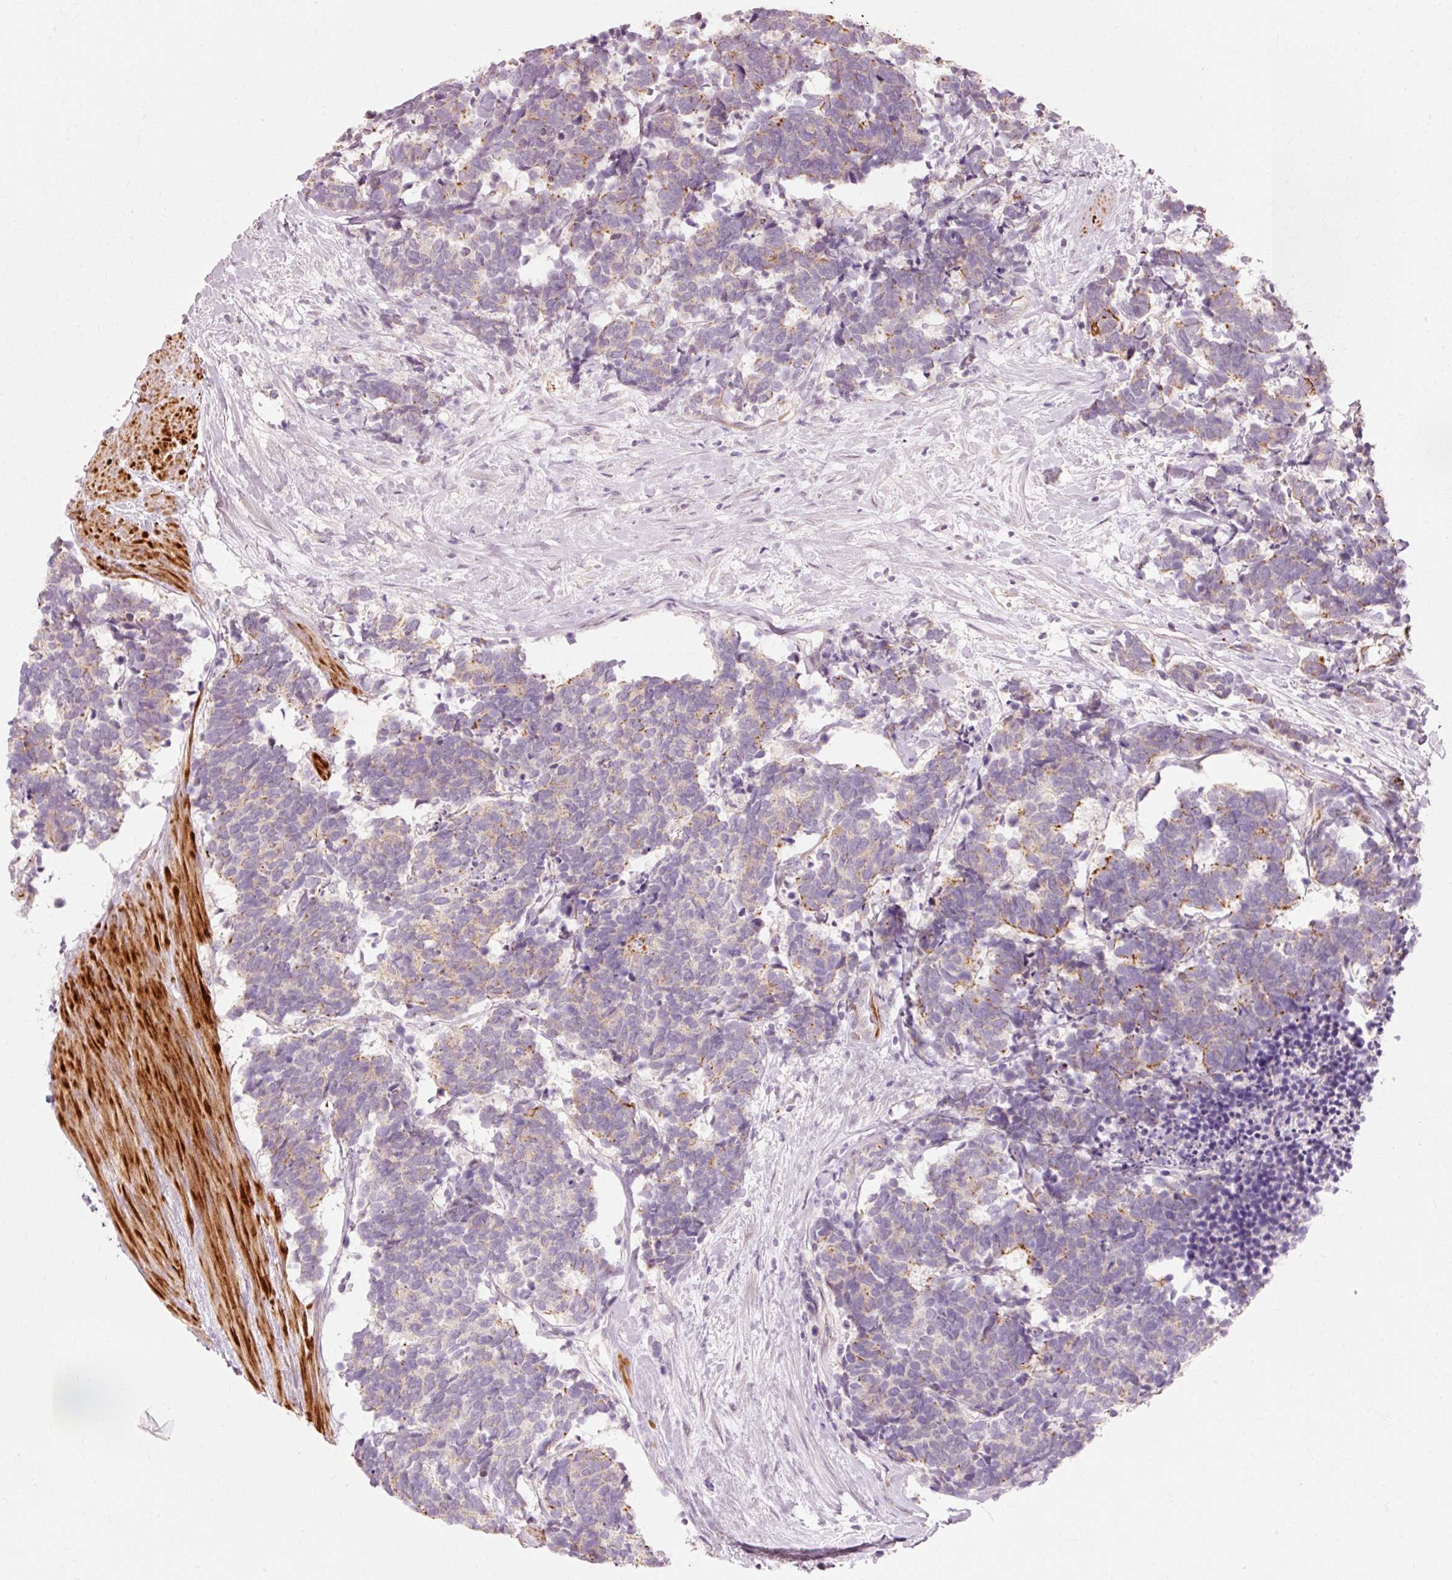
{"staining": {"intensity": "weak", "quantity": "<25%", "location": "cytoplasmic/membranous"}, "tissue": "carcinoid", "cell_type": "Tumor cells", "image_type": "cancer", "snomed": [{"axis": "morphology", "description": "Carcinoma, NOS"}, {"axis": "morphology", "description": "Carcinoid, malignant, NOS"}, {"axis": "topography", "description": "Prostate"}], "caption": "Immunohistochemical staining of carcinoid reveals no significant staining in tumor cells. The staining is performed using DAB brown chromogen with nuclei counter-stained in using hematoxylin.", "gene": "TRIM73", "patient": {"sex": "male", "age": 57}}